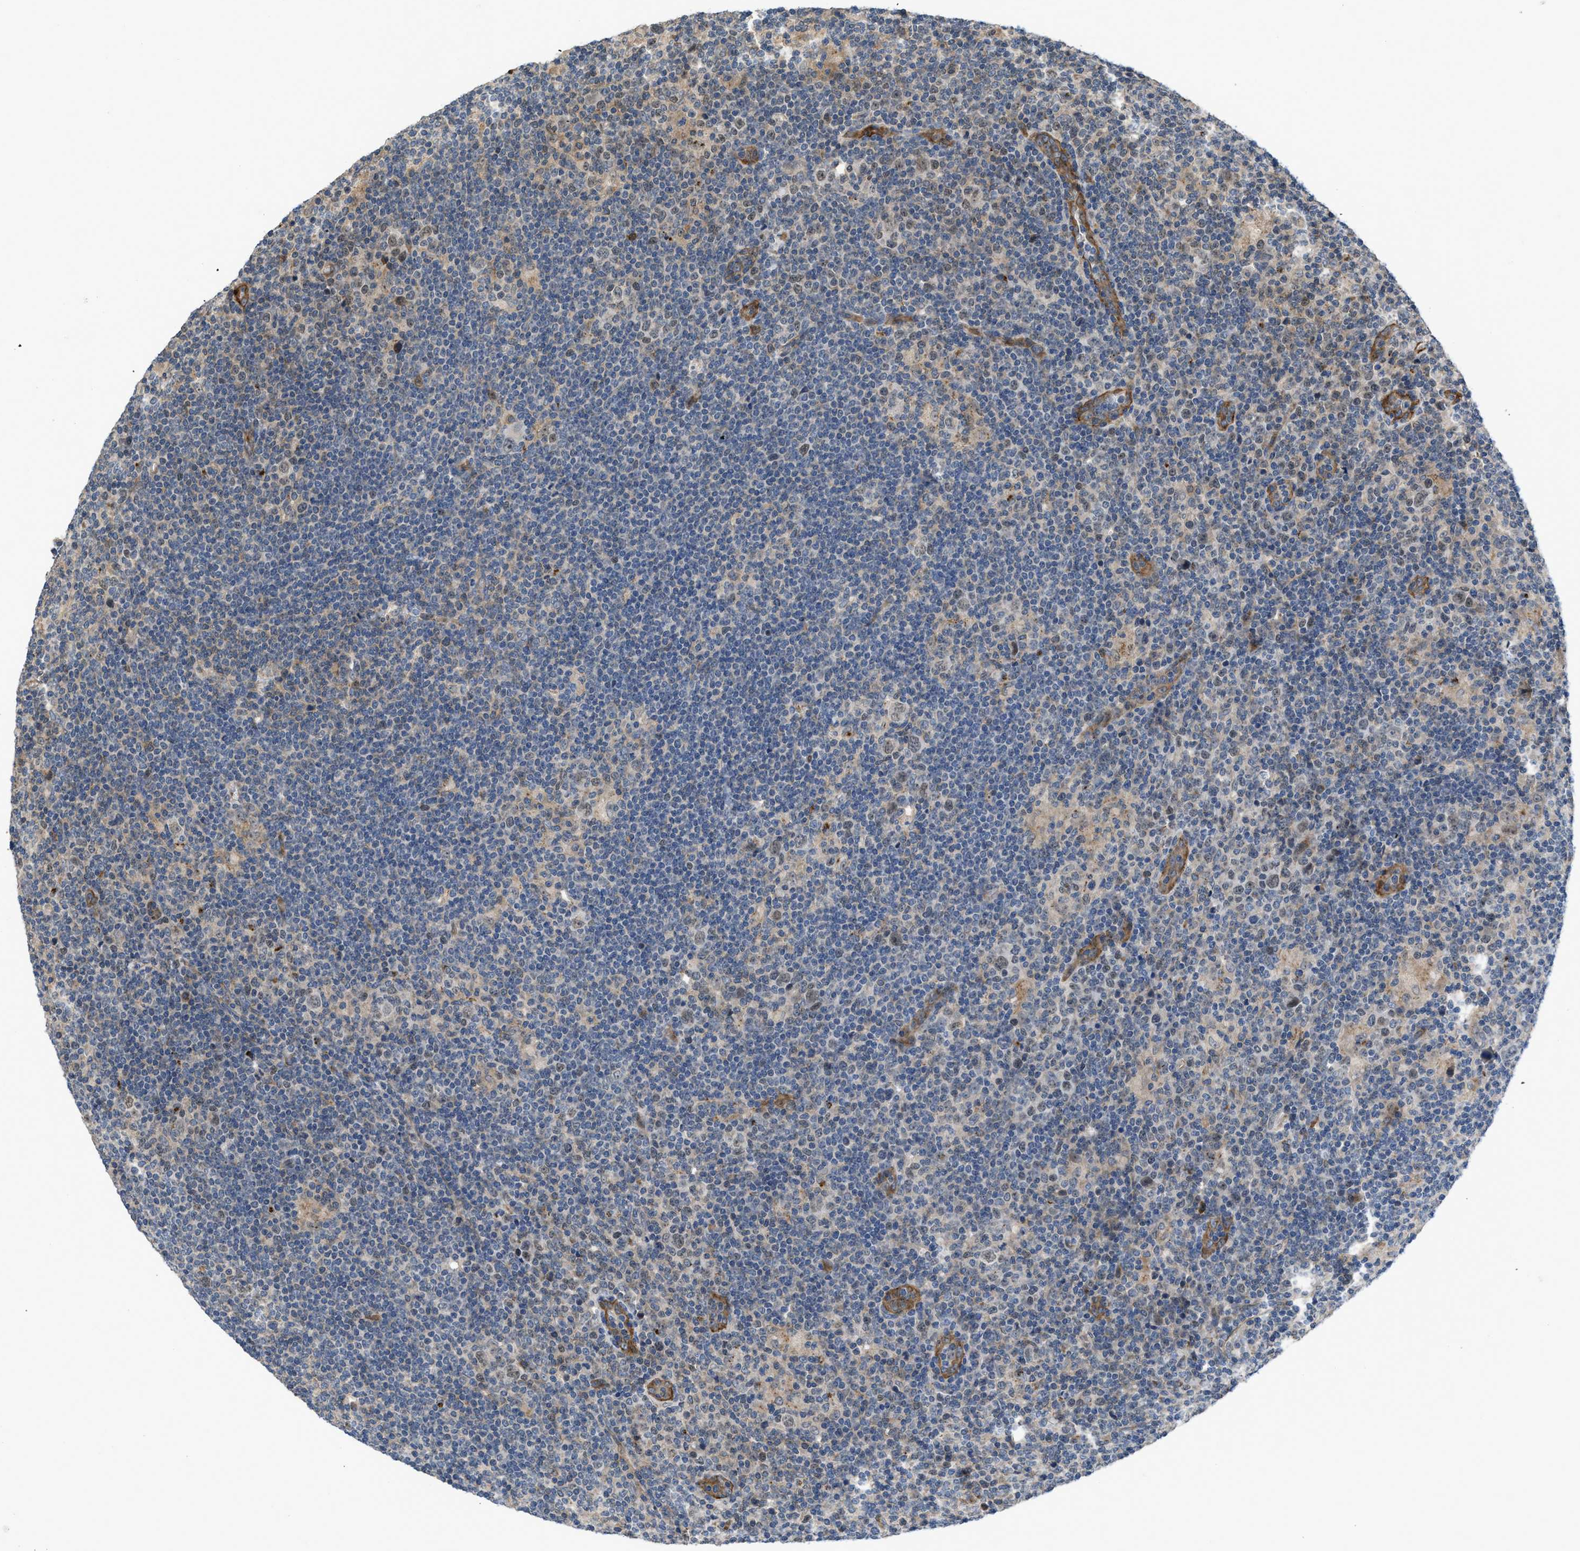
{"staining": {"intensity": "moderate", "quantity": "<25%", "location": "nuclear"}, "tissue": "lymphoma", "cell_type": "Tumor cells", "image_type": "cancer", "snomed": [{"axis": "morphology", "description": "Hodgkin's disease, NOS"}, {"axis": "topography", "description": "Lymph node"}], "caption": "A histopathology image of human Hodgkin's disease stained for a protein displays moderate nuclear brown staining in tumor cells.", "gene": "GPATCH2L", "patient": {"sex": "female", "age": 57}}